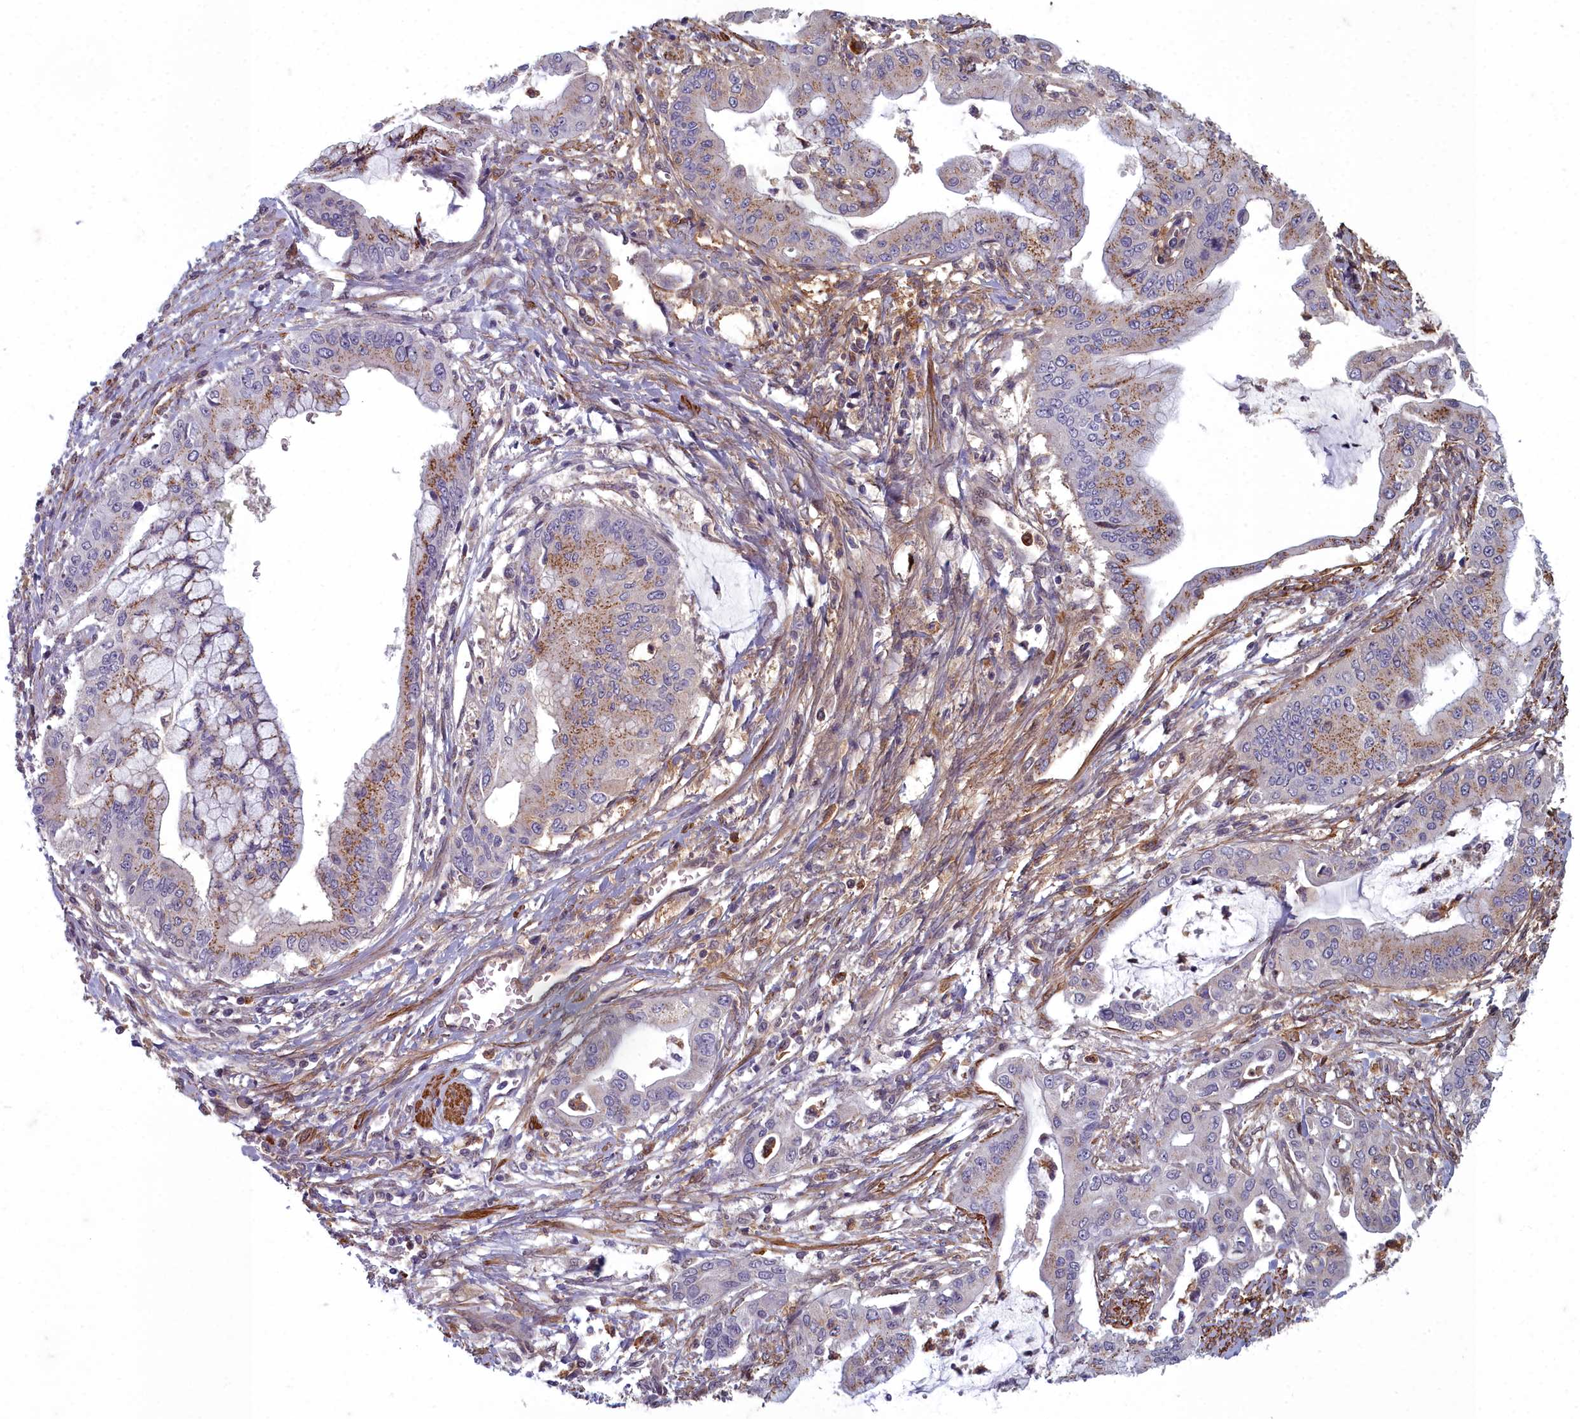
{"staining": {"intensity": "moderate", "quantity": ">75%", "location": "cytoplasmic/membranous"}, "tissue": "pancreatic cancer", "cell_type": "Tumor cells", "image_type": "cancer", "snomed": [{"axis": "morphology", "description": "Adenocarcinoma, NOS"}, {"axis": "topography", "description": "Pancreas"}], "caption": "Immunohistochemistry (IHC) photomicrograph of neoplastic tissue: adenocarcinoma (pancreatic) stained using immunohistochemistry displays medium levels of moderate protein expression localized specifically in the cytoplasmic/membranous of tumor cells, appearing as a cytoplasmic/membranous brown color.", "gene": "ZNF626", "patient": {"sex": "male", "age": 46}}